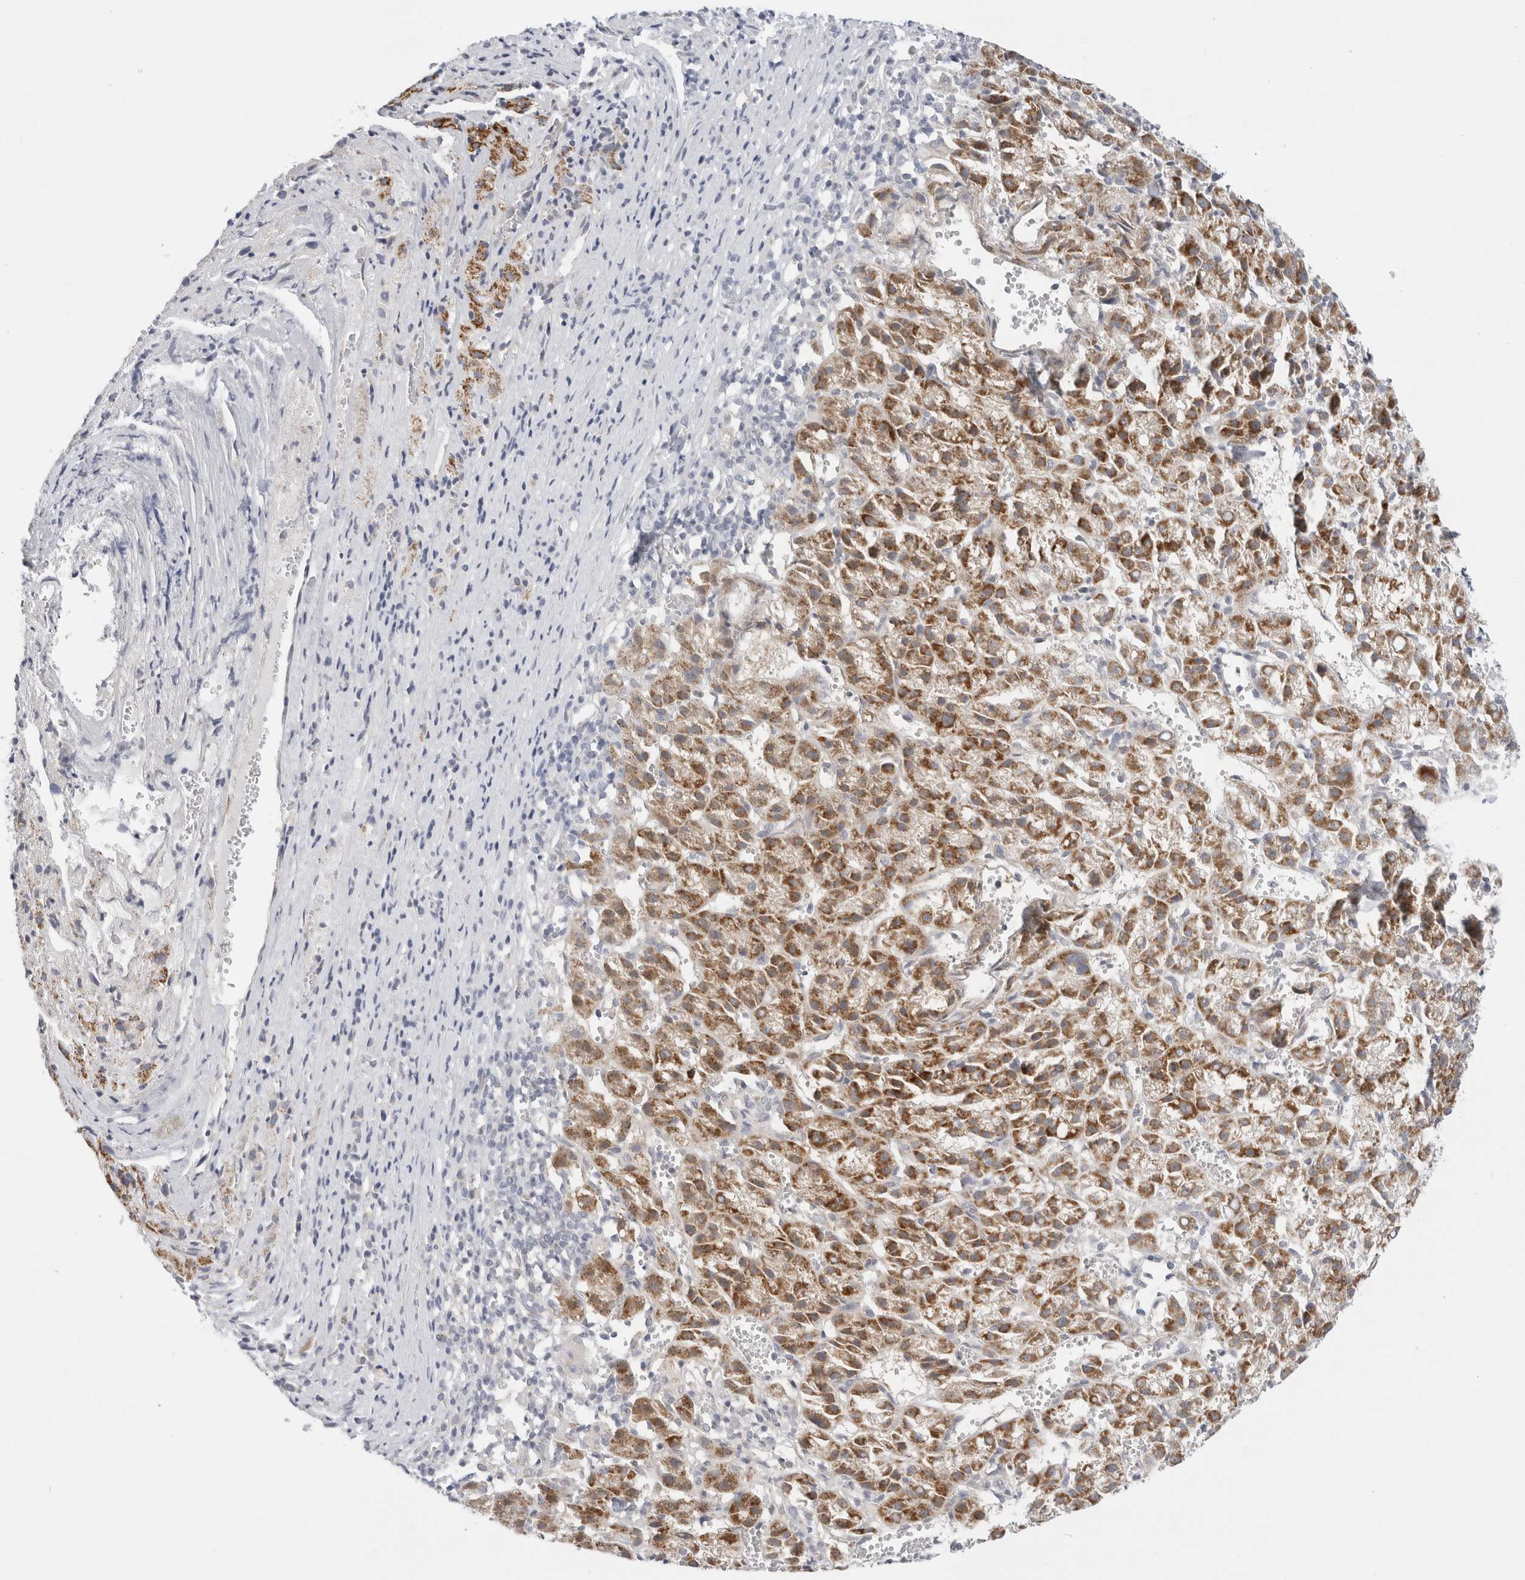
{"staining": {"intensity": "strong", "quantity": ">75%", "location": "cytoplasmic/membranous"}, "tissue": "liver cancer", "cell_type": "Tumor cells", "image_type": "cancer", "snomed": [{"axis": "morphology", "description": "Carcinoma, Hepatocellular, NOS"}, {"axis": "topography", "description": "Liver"}], "caption": "Protein analysis of liver hepatocellular carcinoma tissue demonstrates strong cytoplasmic/membranous positivity in about >75% of tumor cells.", "gene": "FAHD1", "patient": {"sex": "female", "age": 58}}